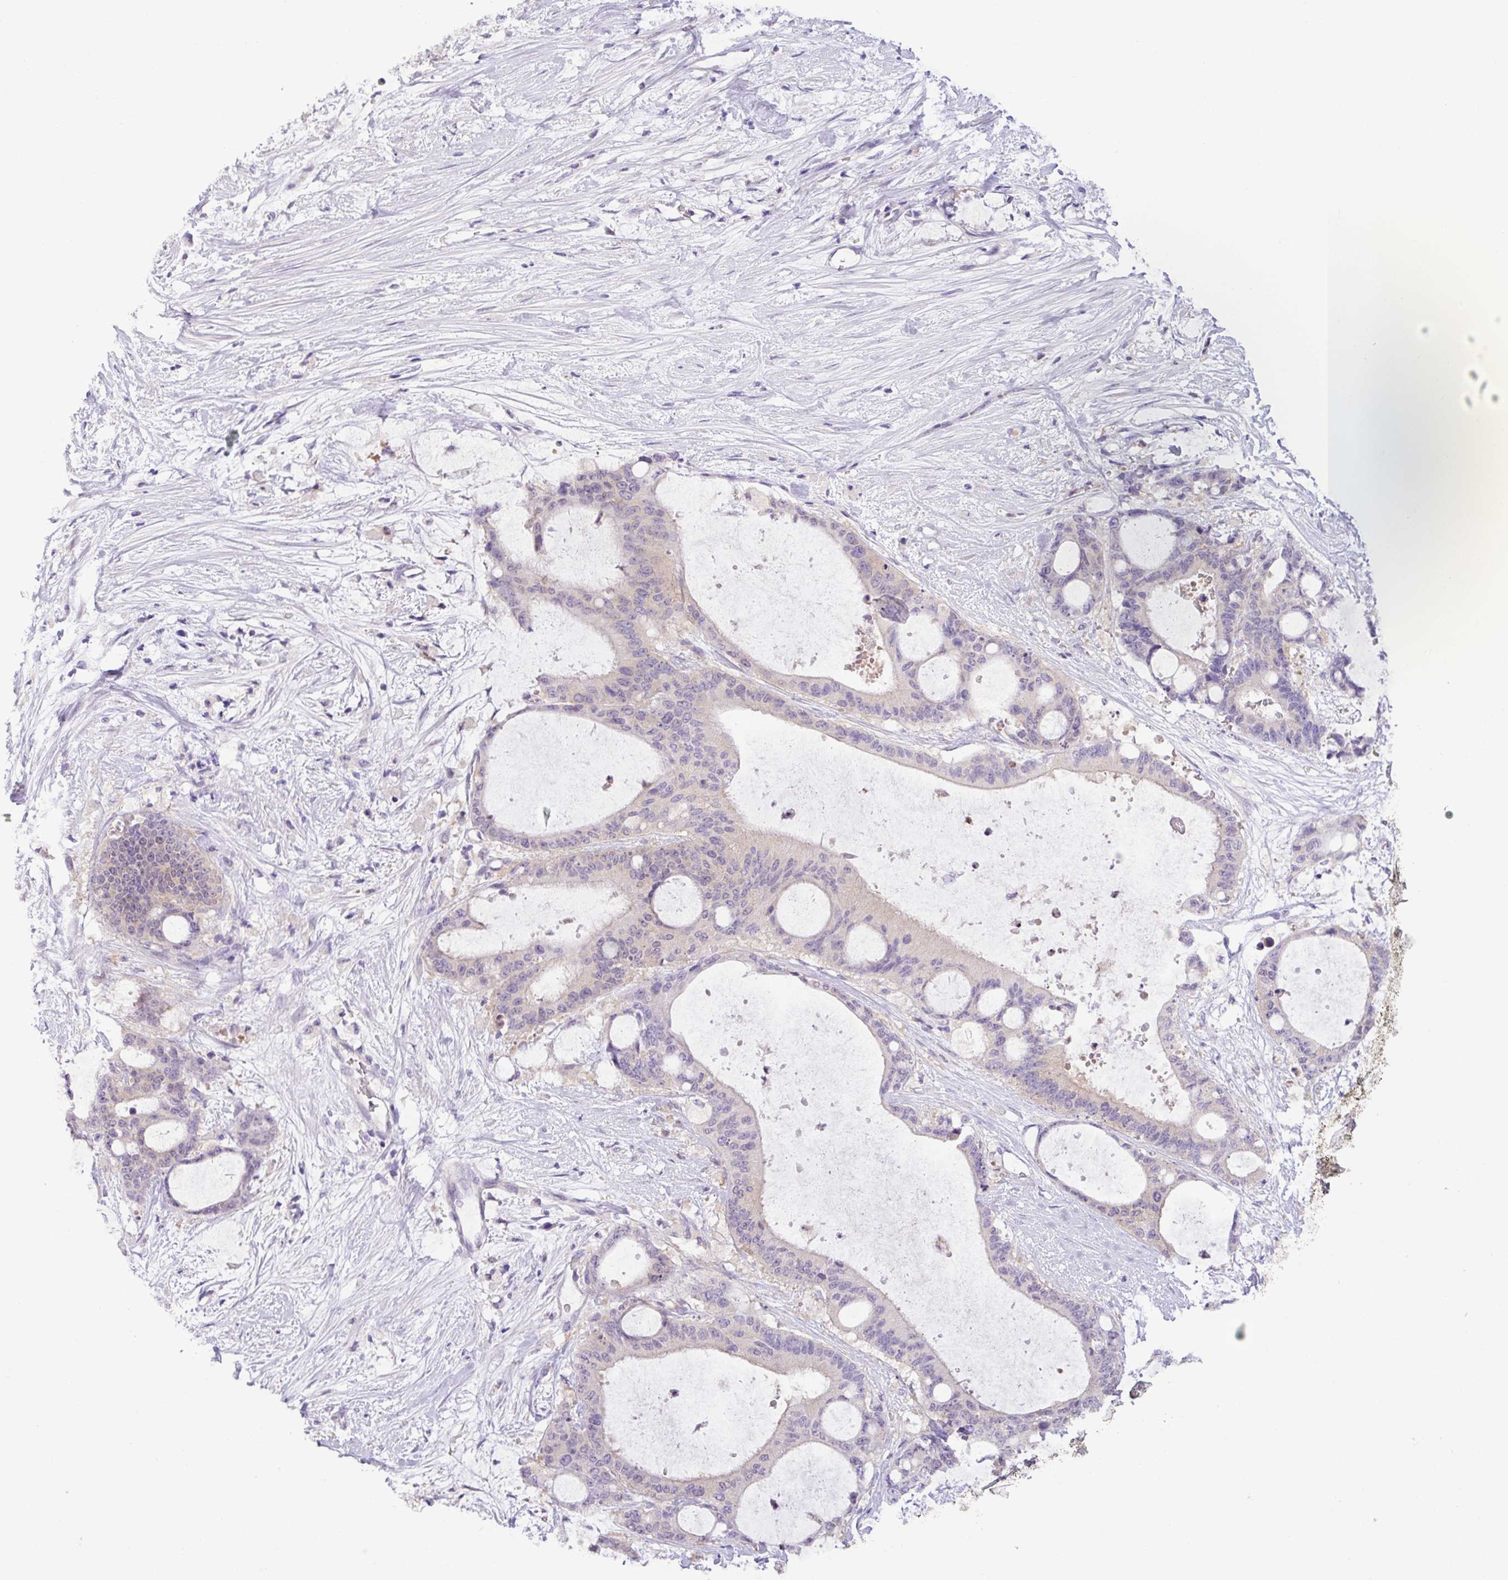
{"staining": {"intensity": "negative", "quantity": "none", "location": "none"}, "tissue": "liver cancer", "cell_type": "Tumor cells", "image_type": "cancer", "snomed": [{"axis": "morphology", "description": "Normal tissue, NOS"}, {"axis": "morphology", "description": "Cholangiocarcinoma"}, {"axis": "topography", "description": "Liver"}, {"axis": "topography", "description": "Peripheral nerve tissue"}], "caption": "Immunohistochemical staining of cholangiocarcinoma (liver) demonstrates no significant positivity in tumor cells.", "gene": "TONSL", "patient": {"sex": "female", "age": 73}}